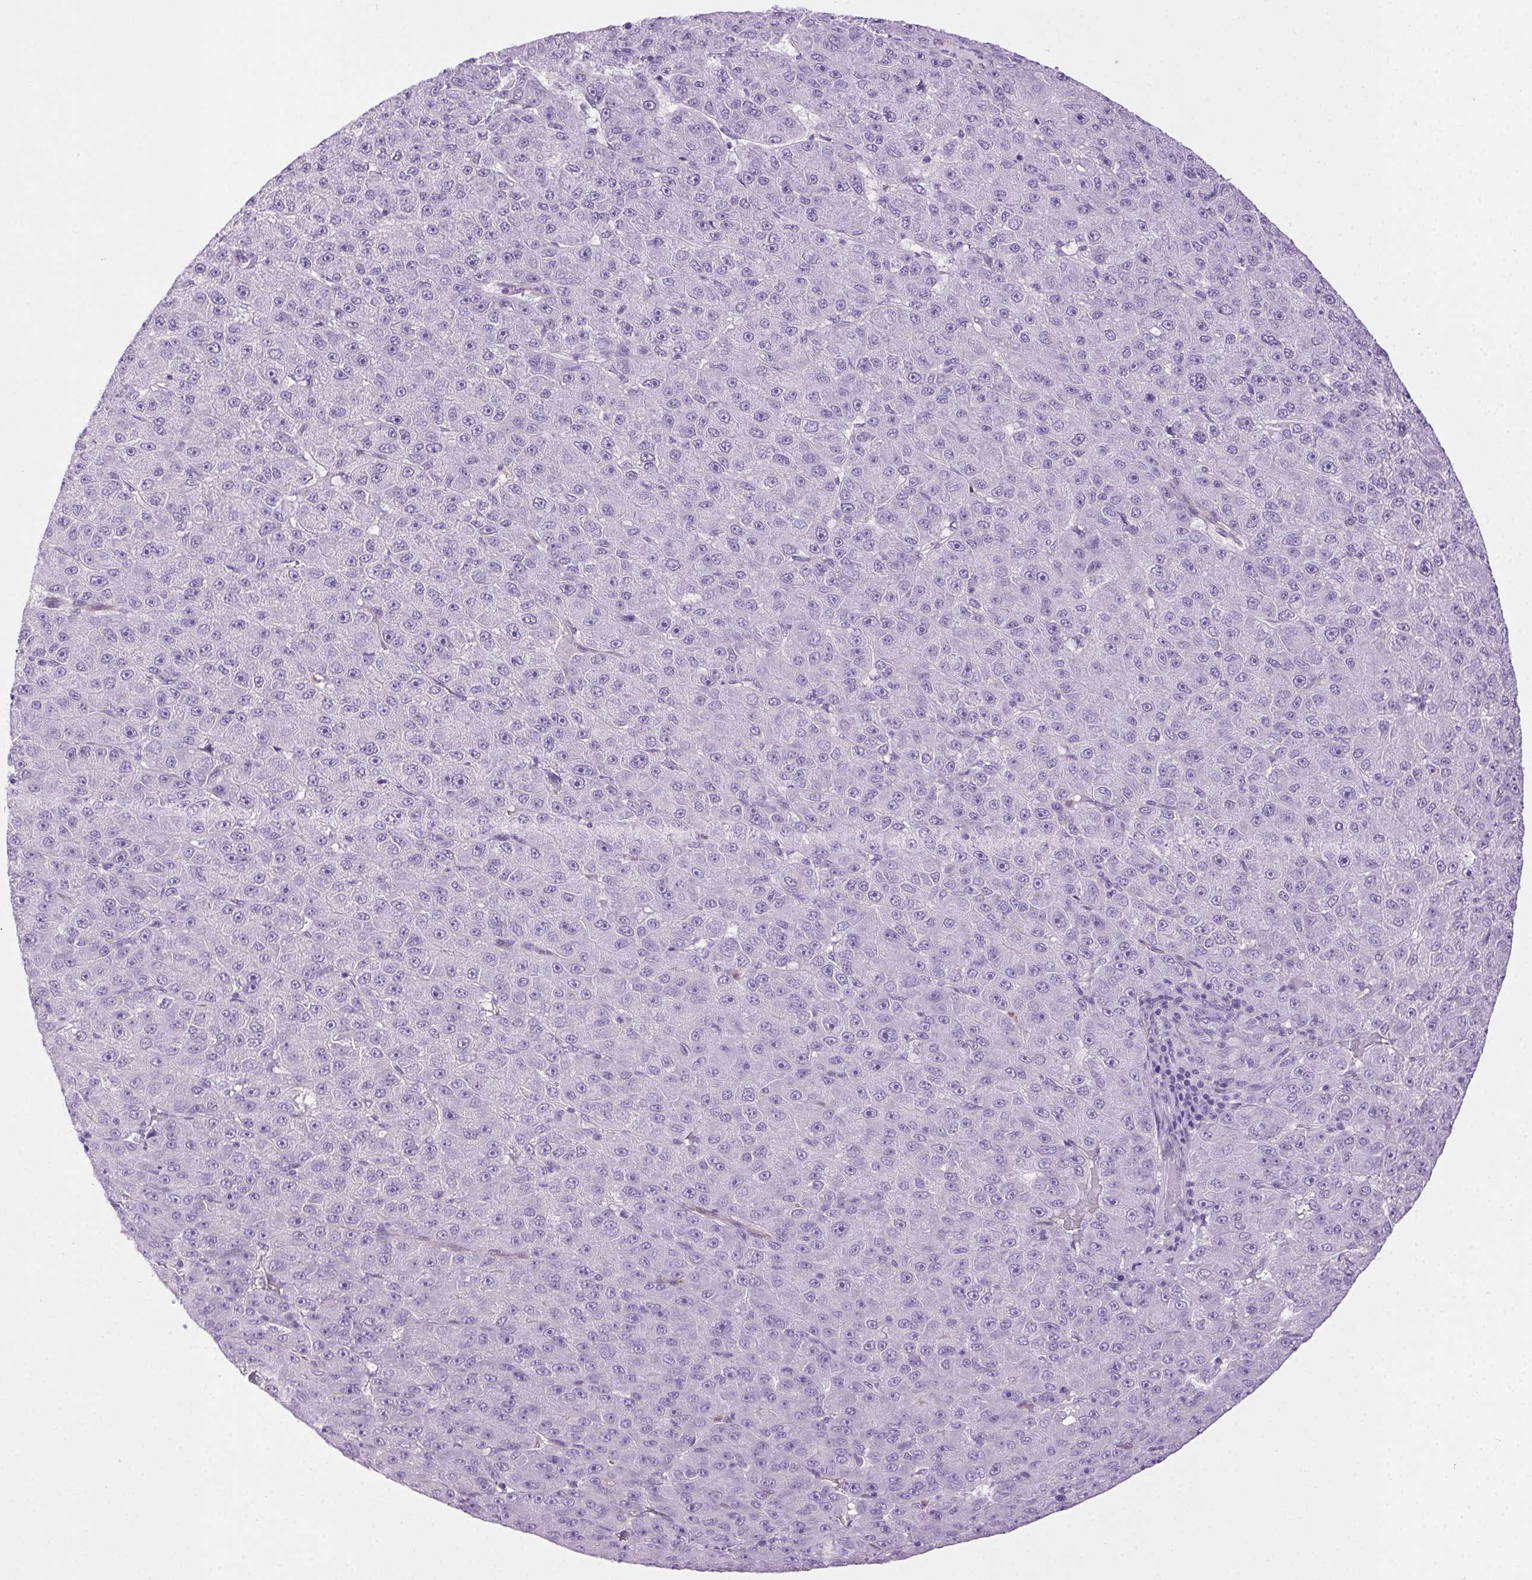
{"staining": {"intensity": "negative", "quantity": "none", "location": "none"}, "tissue": "liver cancer", "cell_type": "Tumor cells", "image_type": "cancer", "snomed": [{"axis": "morphology", "description": "Carcinoma, Hepatocellular, NOS"}, {"axis": "topography", "description": "Liver"}], "caption": "Liver cancer (hepatocellular carcinoma) was stained to show a protein in brown. There is no significant expression in tumor cells.", "gene": "SHCBP1L", "patient": {"sex": "male", "age": 67}}